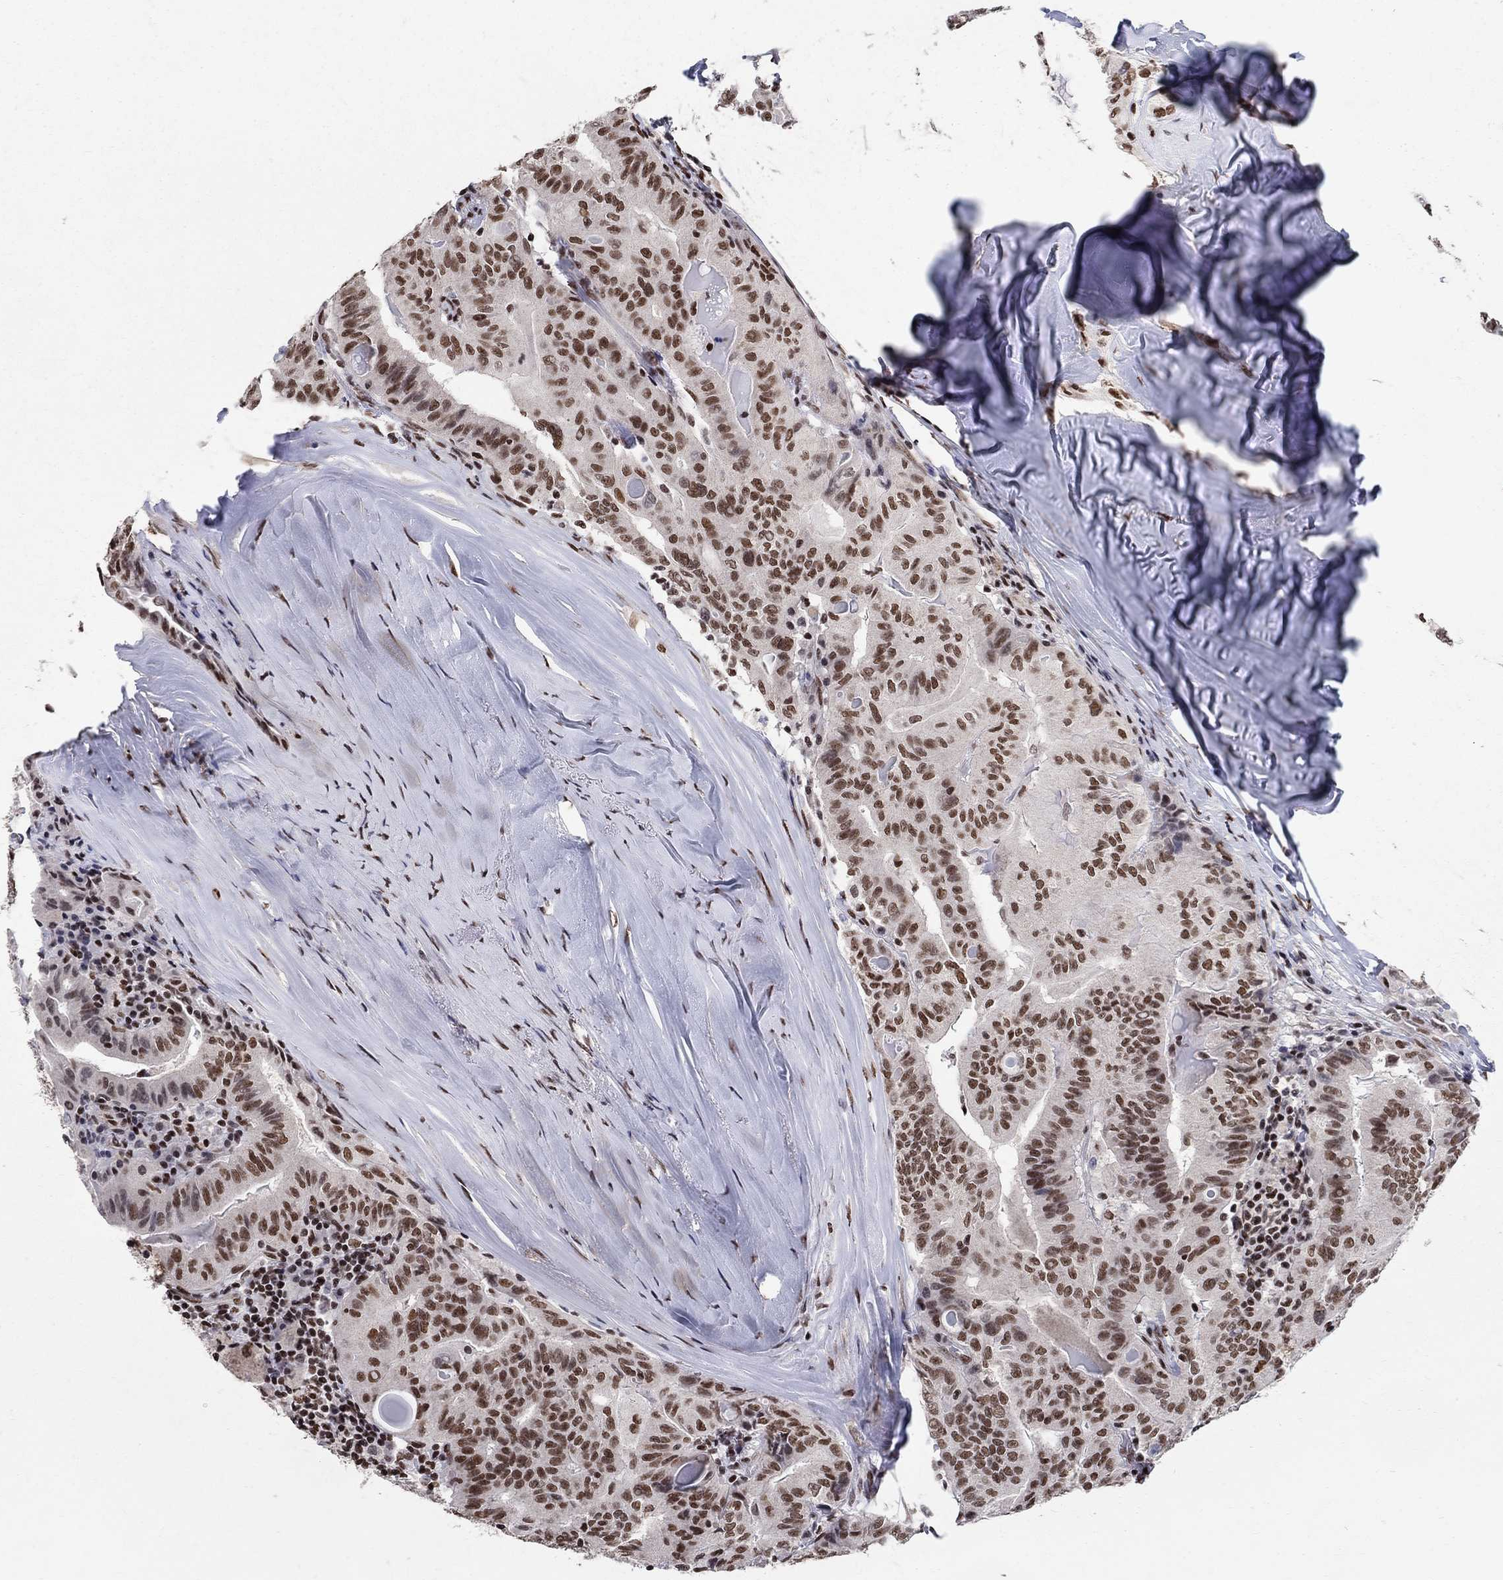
{"staining": {"intensity": "moderate", "quantity": ">75%", "location": "nuclear"}, "tissue": "thyroid cancer", "cell_type": "Tumor cells", "image_type": "cancer", "snomed": [{"axis": "morphology", "description": "Papillary adenocarcinoma, NOS"}, {"axis": "topography", "description": "Thyroid gland"}], "caption": "Moderate nuclear protein expression is seen in about >75% of tumor cells in thyroid papillary adenocarcinoma.", "gene": "FBXO16", "patient": {"sex": "female", "age": 68}}